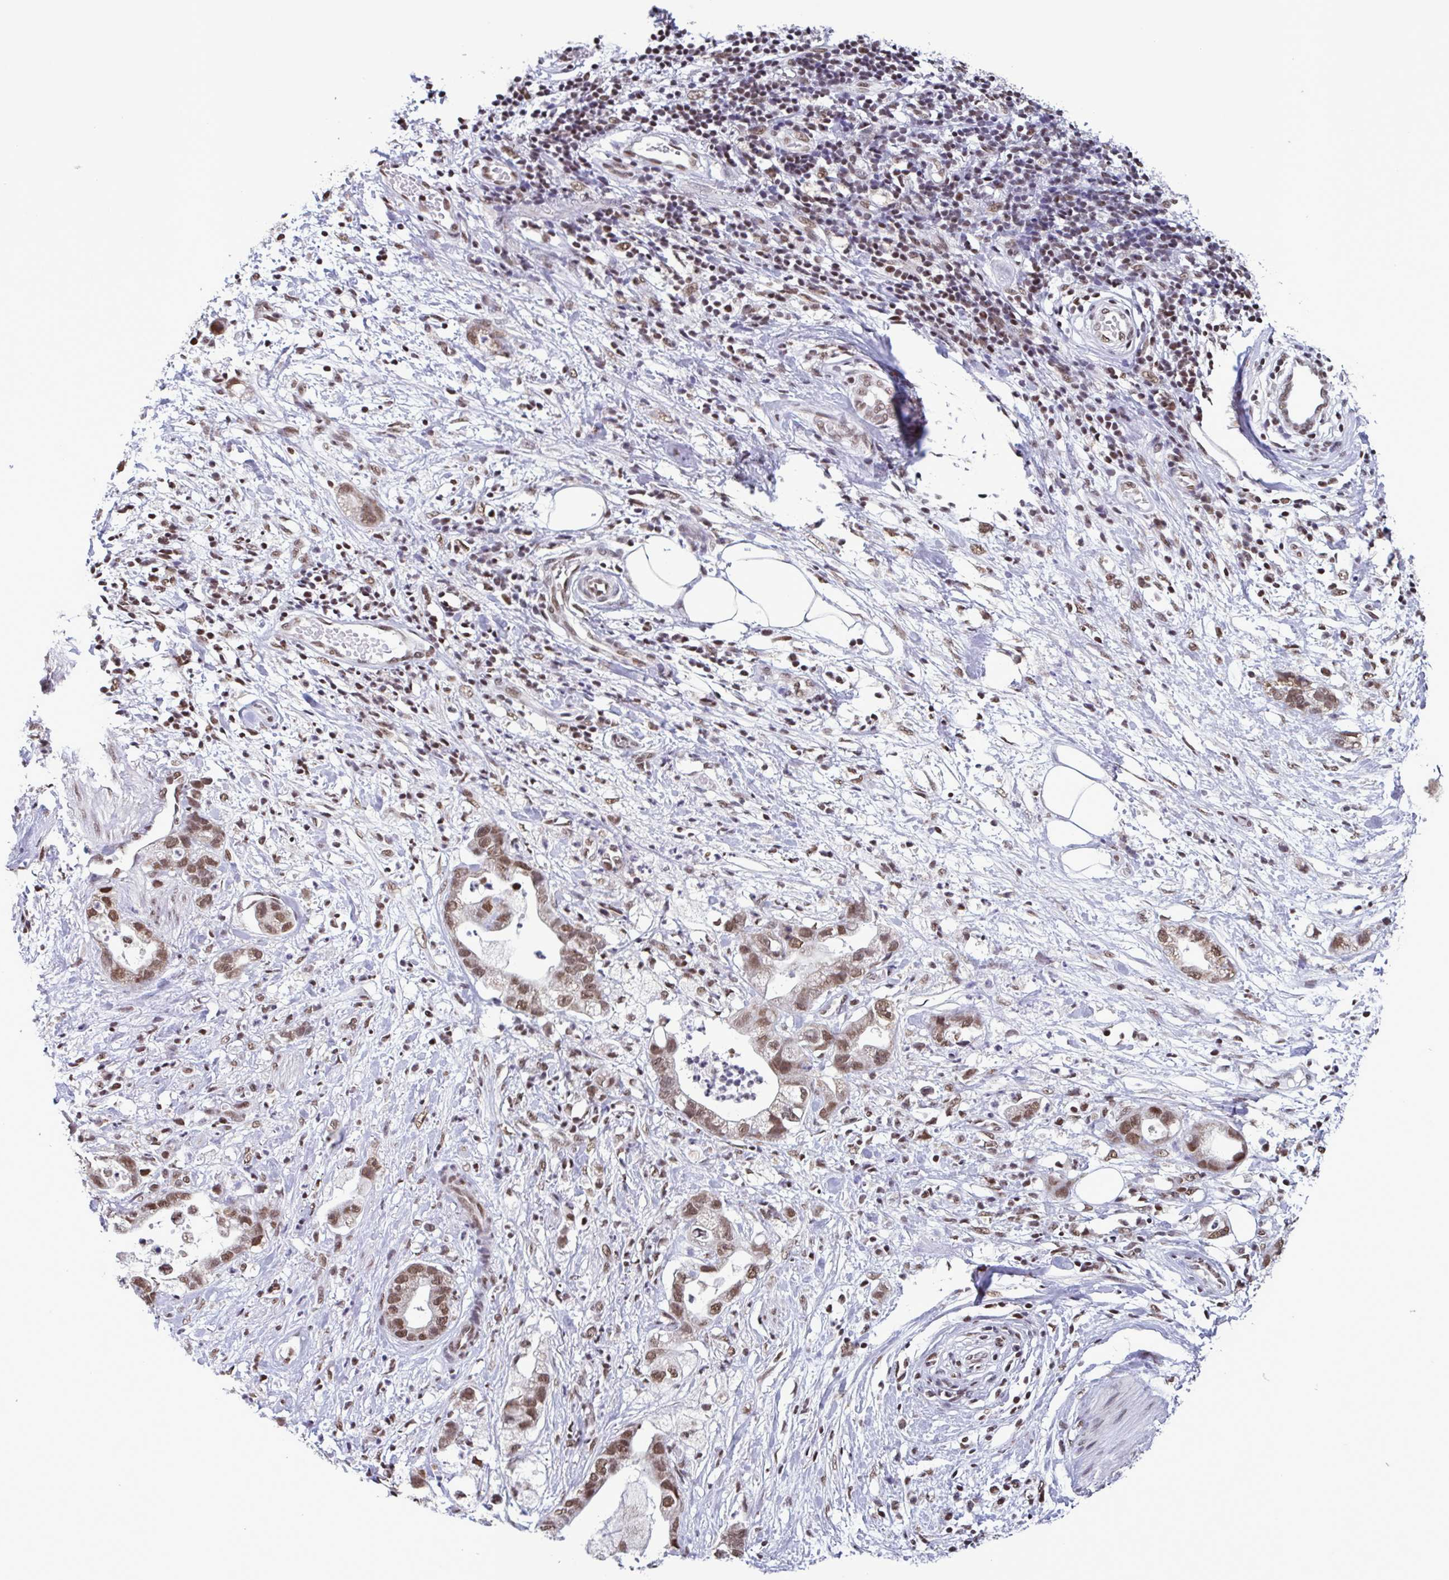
{"staining": {"intensity": "moderate", "quantity": ">75%", "location": "nuclear"}, "tissue": "stomach cancer", "cell_type": "Tumor cells", "image_type": "cancer", "snomed": [{"axis": "morphology", "description": "Adenocarcinoma, NOS"}, {"axis": "topography", "description": "Stomach"}], "caption": "Protein expression analysis of human stomach adenocarcinoma reveals moderate nuclear staining in about >75% of tumor cells. The staining was performed using DAB to visualize the protein expression in brown, while the nuclei were stained in blue with hematoxylin (Magnification: 20x).", "gene": "TIMM21", "patient": {"sex": "male", "age": 55}}